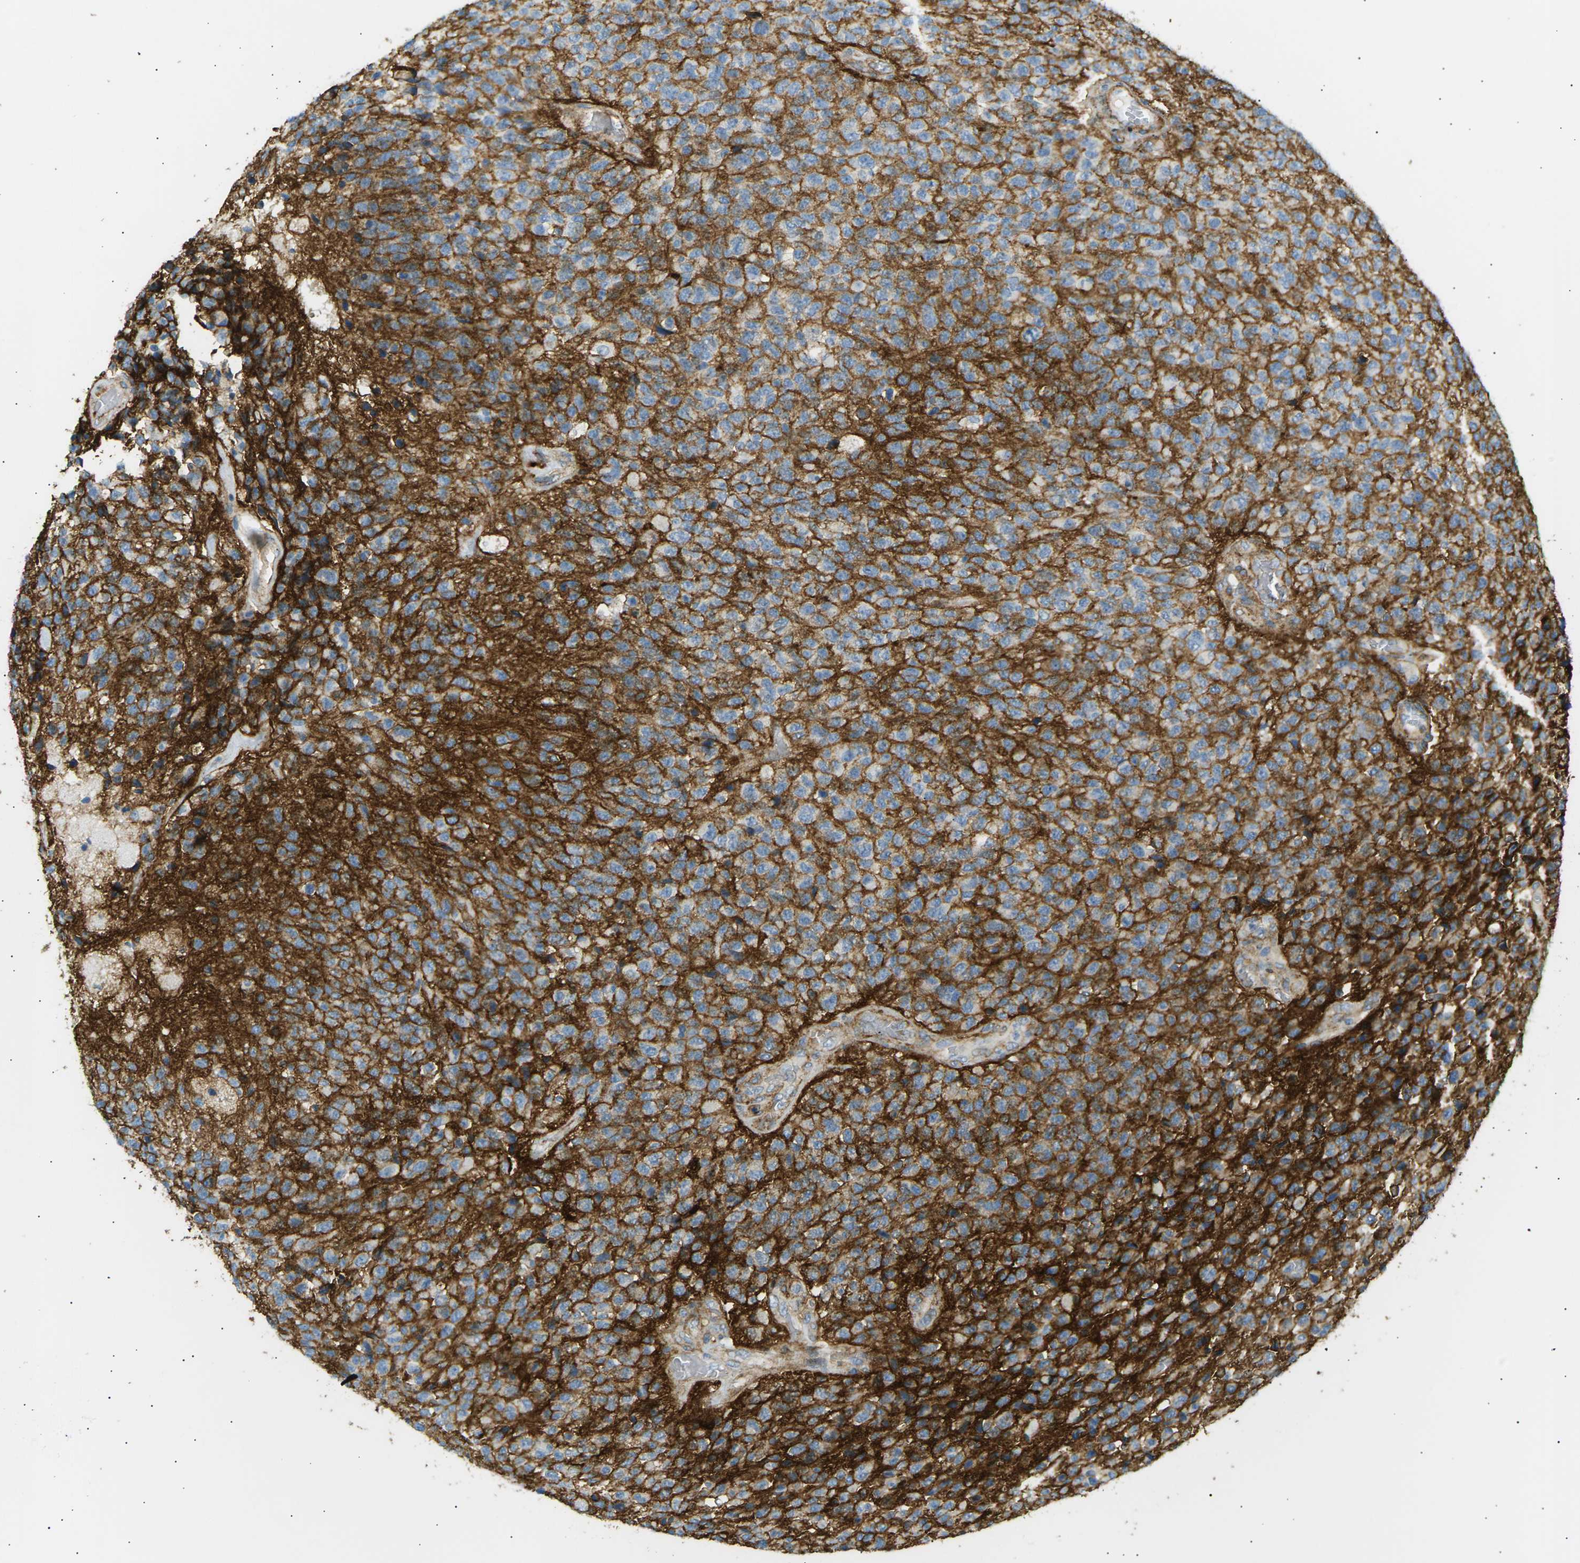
{"staining": {"intensity": "moderate", "quantity": ">75%", "location": "cytoplasmic/membranous"}, "tissue": "glioma", "cell_type": "Tumor cells", "image_type": "cancer", "snomed": [{"axis": "morphology", "description": "Glioma, malignant, High grade"}, {"axis": "topography", "description": "pancreas cauda"}], "caption": "This micrograph exhibits immunohistochemistry staining of glioma, with medium moderate cytoplasmic/membranous staining in about >75% of tumor cells.", "gene": "ATP2B4", "patient": {"sex": "male", "age": 60}}